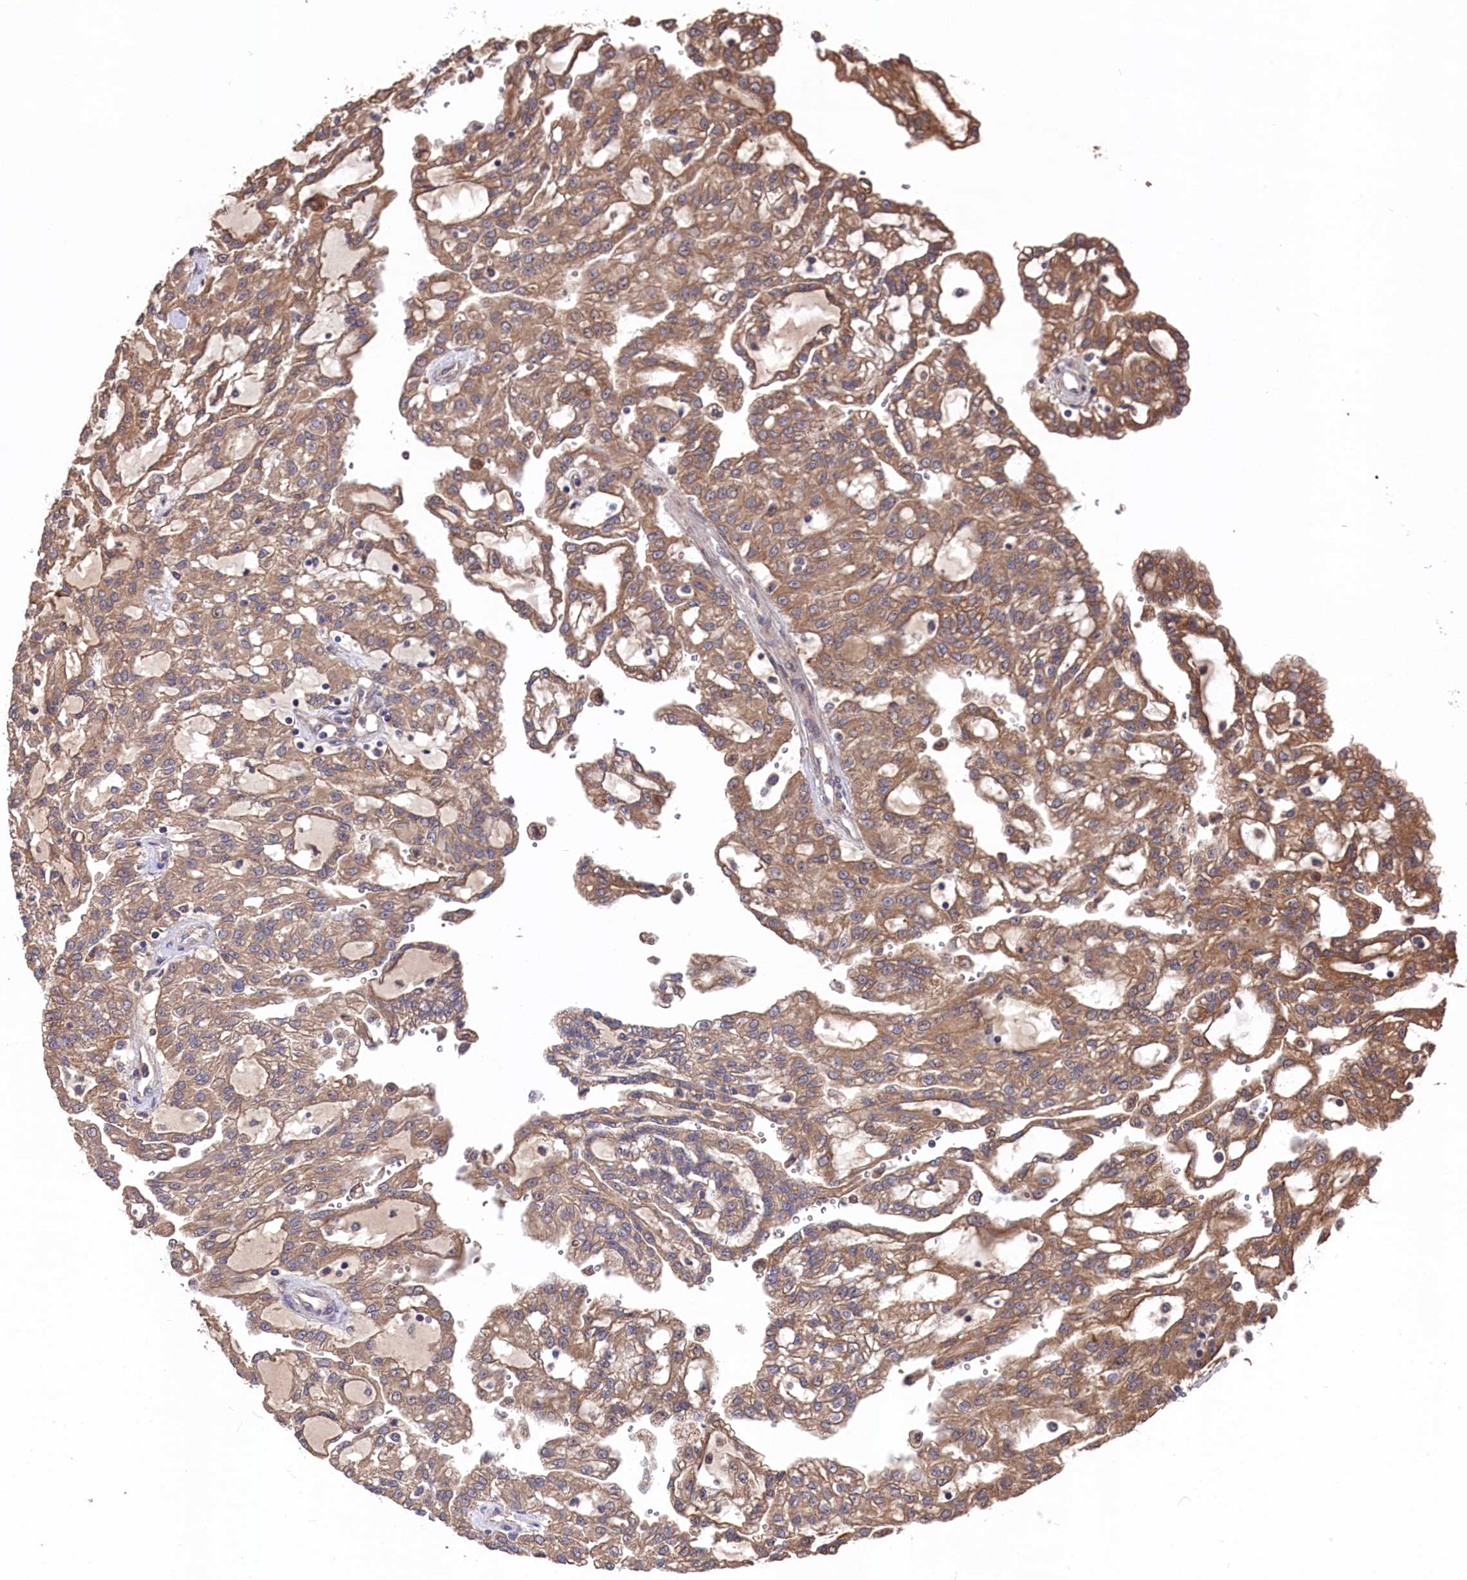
{"staining": {"intensity": "moderate", "quantity": ">75%", "location": "cytoplasmic/membranous"}, "tissue": "renal cancer", "cell_type": "Tumor cells", "image_type": "cancer", "snomed": [{"axis": "morphology", "description": "Adenocarcinoma, NOS"}, {"axis": "topography", "description": "Kidney"}], "caption": "A high-resolution photomicrograph shows immunohistochemistry staining of renal cancer, which demonstrates moderate cytoplasmic/membranous positivity in about >75% of tumor cells.", "gene": "SLC12A4", "patient": {"sex": "male", "age": 63}}